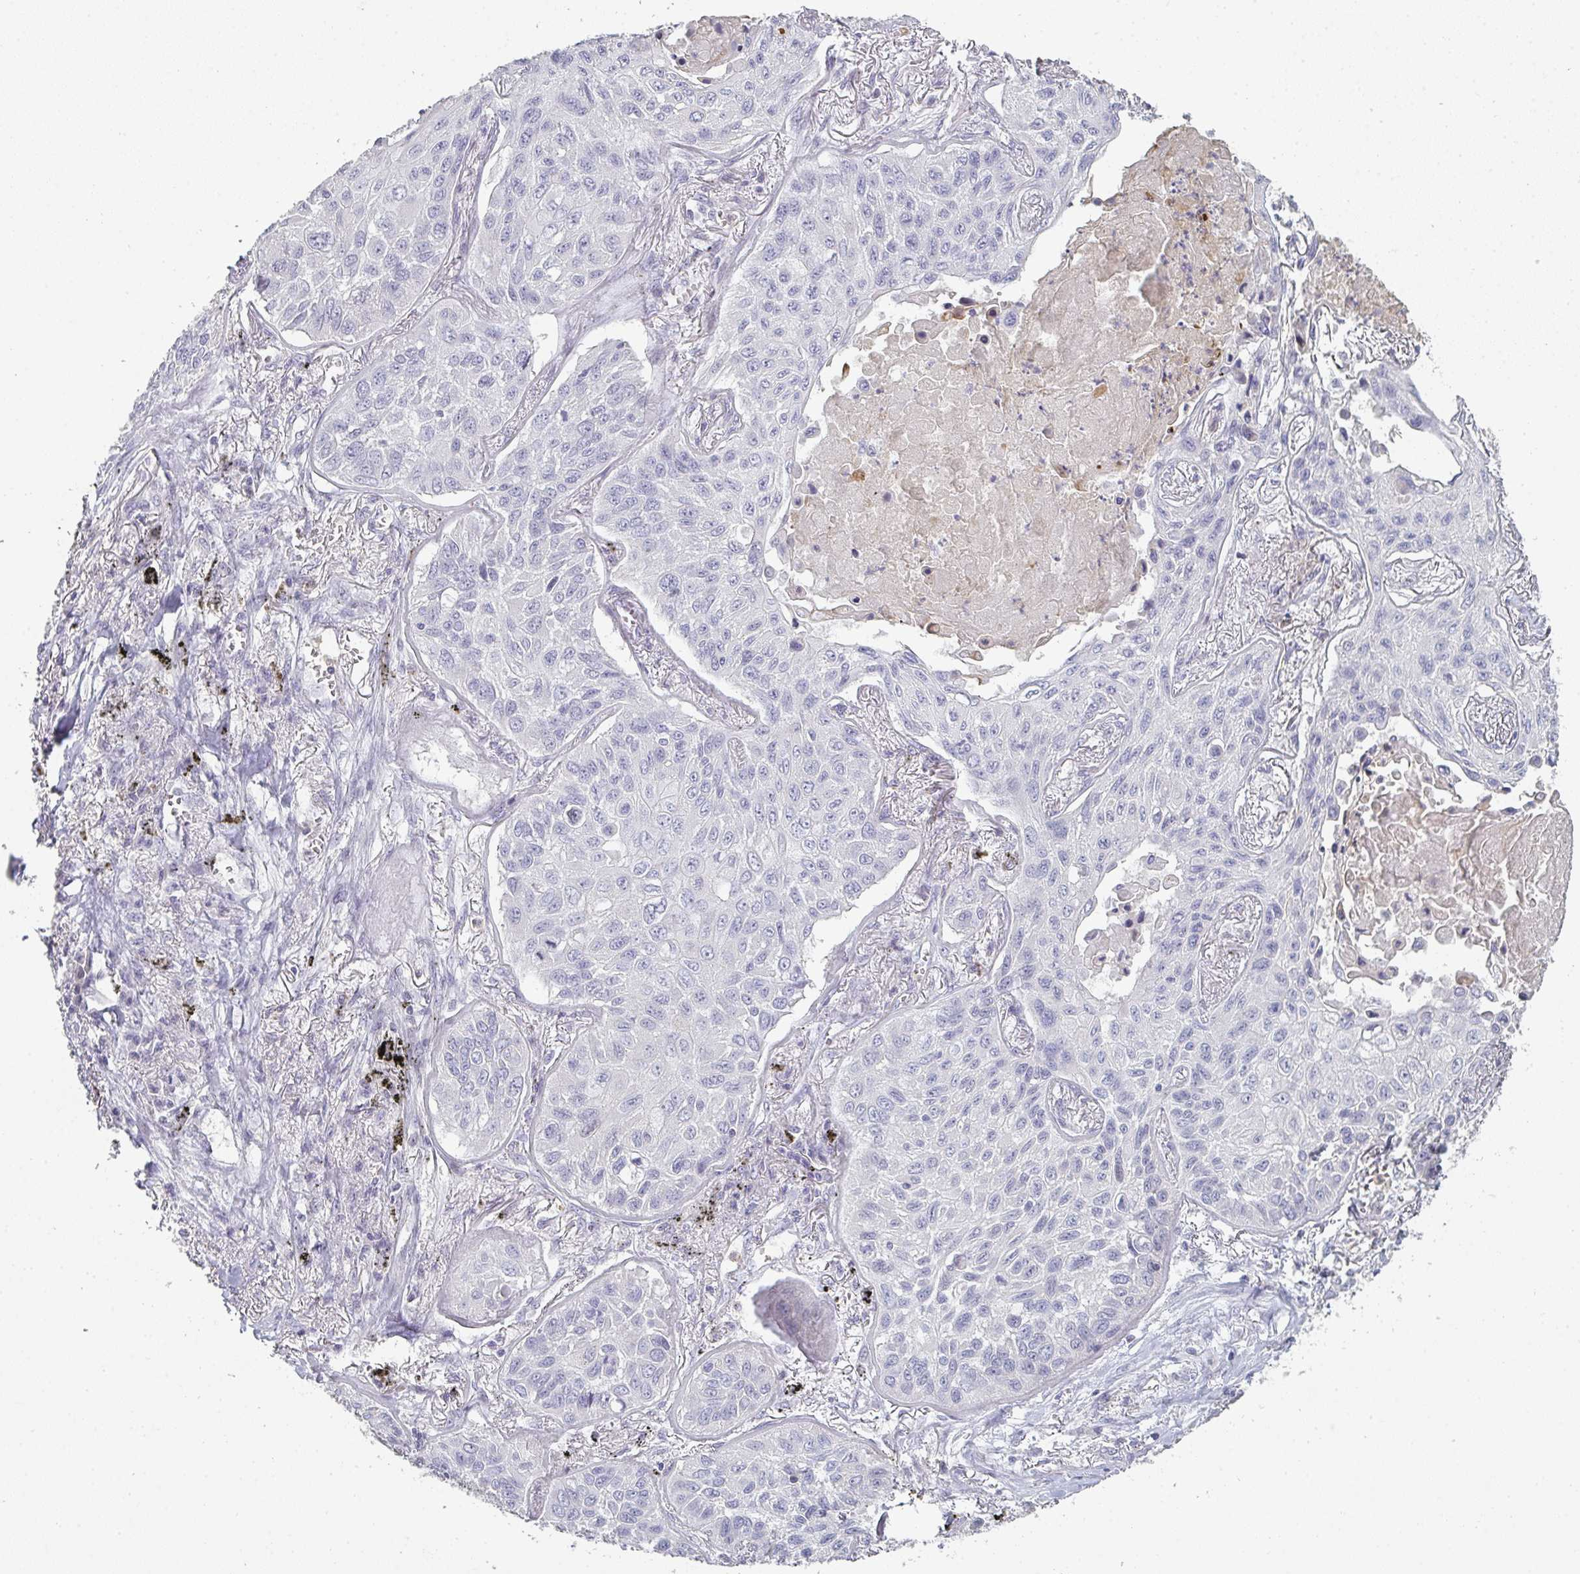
{"staining": {"intensity": "negative", "quantity": "none", "location": "none"}, "tissue": "lung cancer", "cell_type": "Tumor cells", "image_type": "cancer", "snomed": [{"axis": "morphology", "description": "Squamous cell carcinoma, NOS"}, {"axis": "topography", "description": "Lung"}], "caption": "DAB immunohistochemical staining of lung cancer reveals no significant expression in tumor cells.", "gene": "A1CF", "patient": {"sex": "male", "age": 75}}